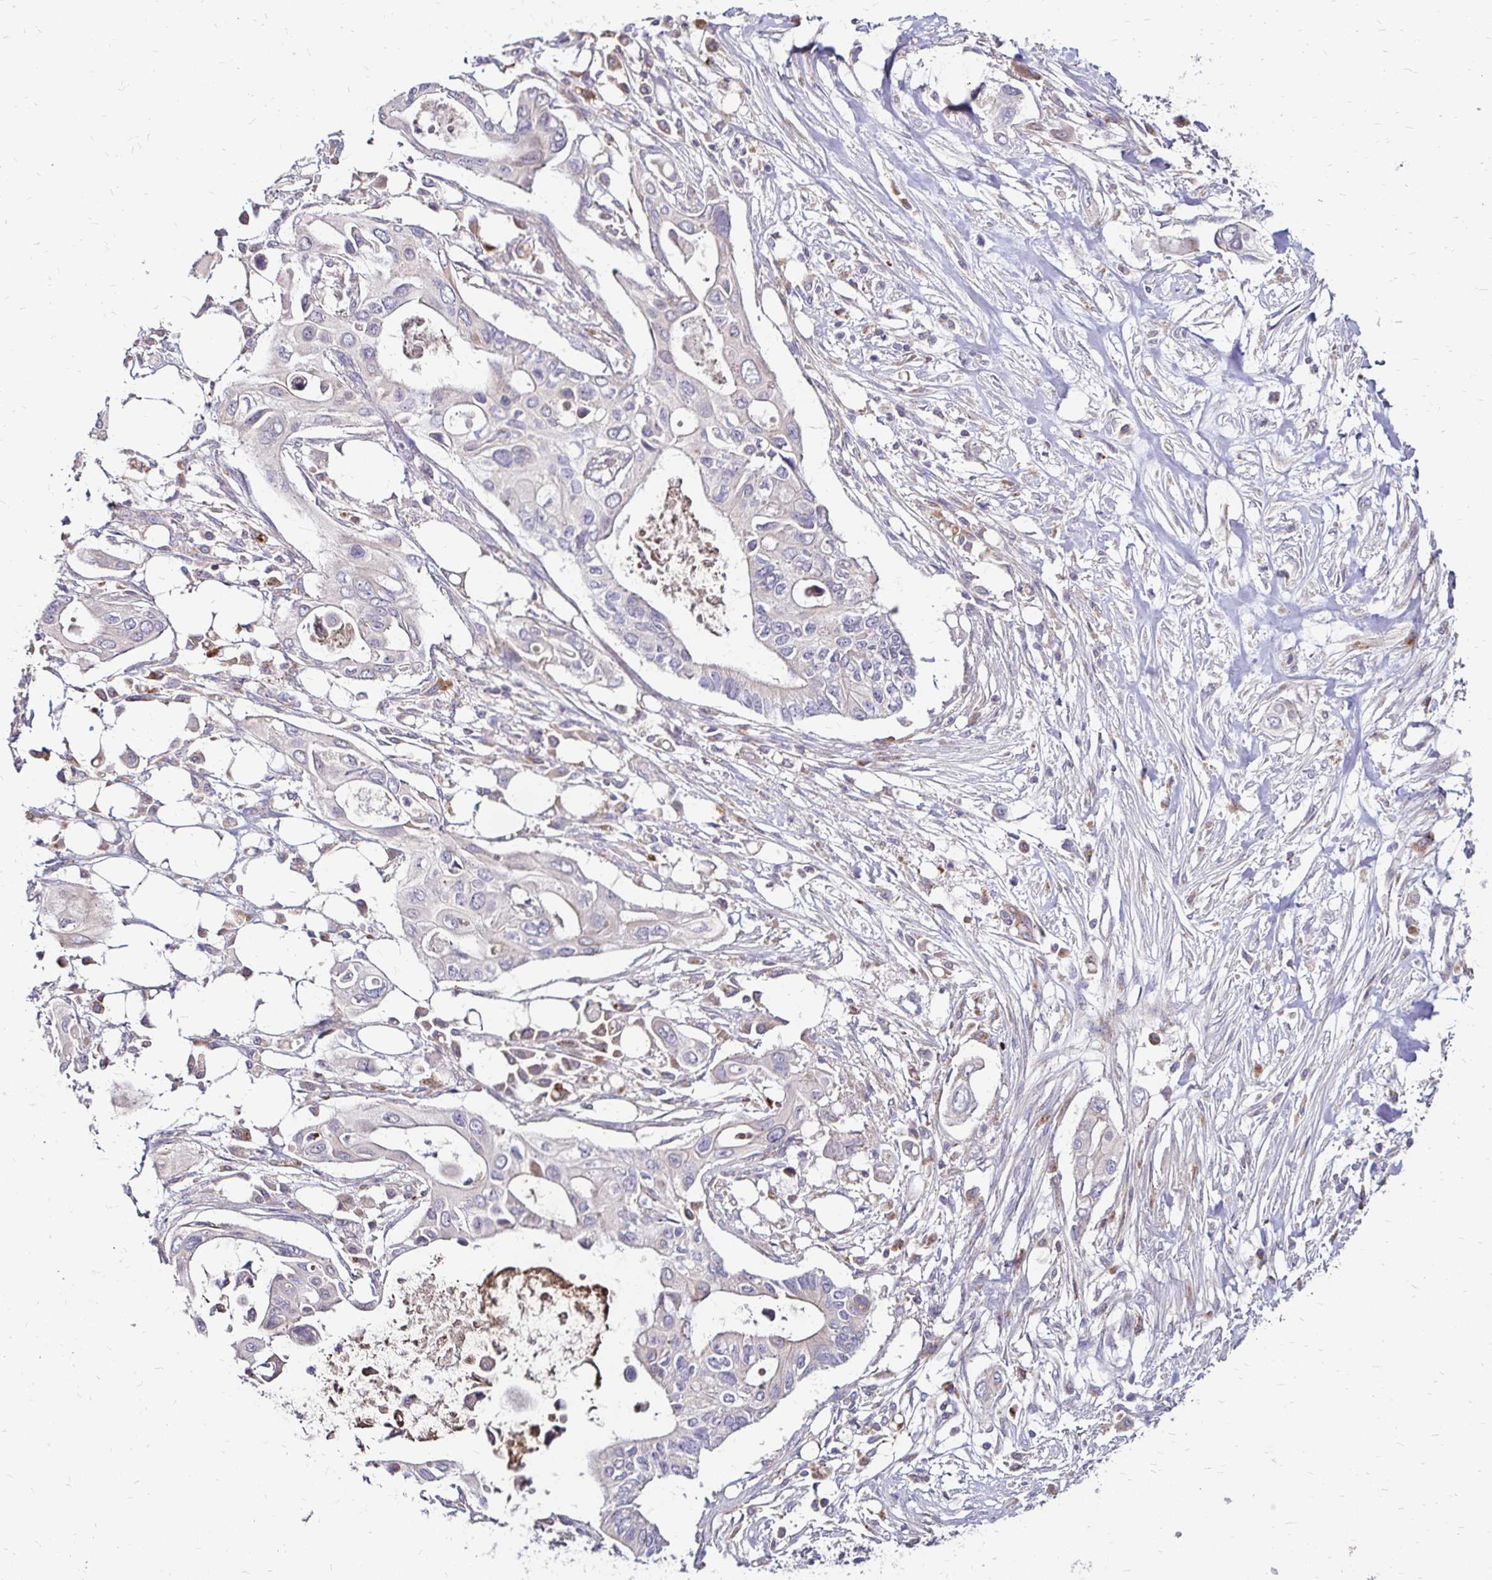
{"staining": {"intensity": "negative", "quantity": "none", "location": "none"}, "tissue": "pancreatic cancer", "cell_type": "Tumor cells", "image_type": "cancer", "snomed": [{"axis": "morphology", "description": "Adenocarcinoma, NOS"}, {"axis": "topography", "description": "Pancreas"}], "caption": "Image shows no significant protein positivity in tumor cells of adenocarcinoma (pancreatic). (DAB immunohistochemistry (IHC), high magnification).", "gene": "IDUA", "patient": {"sex": "female", "age": 63}}